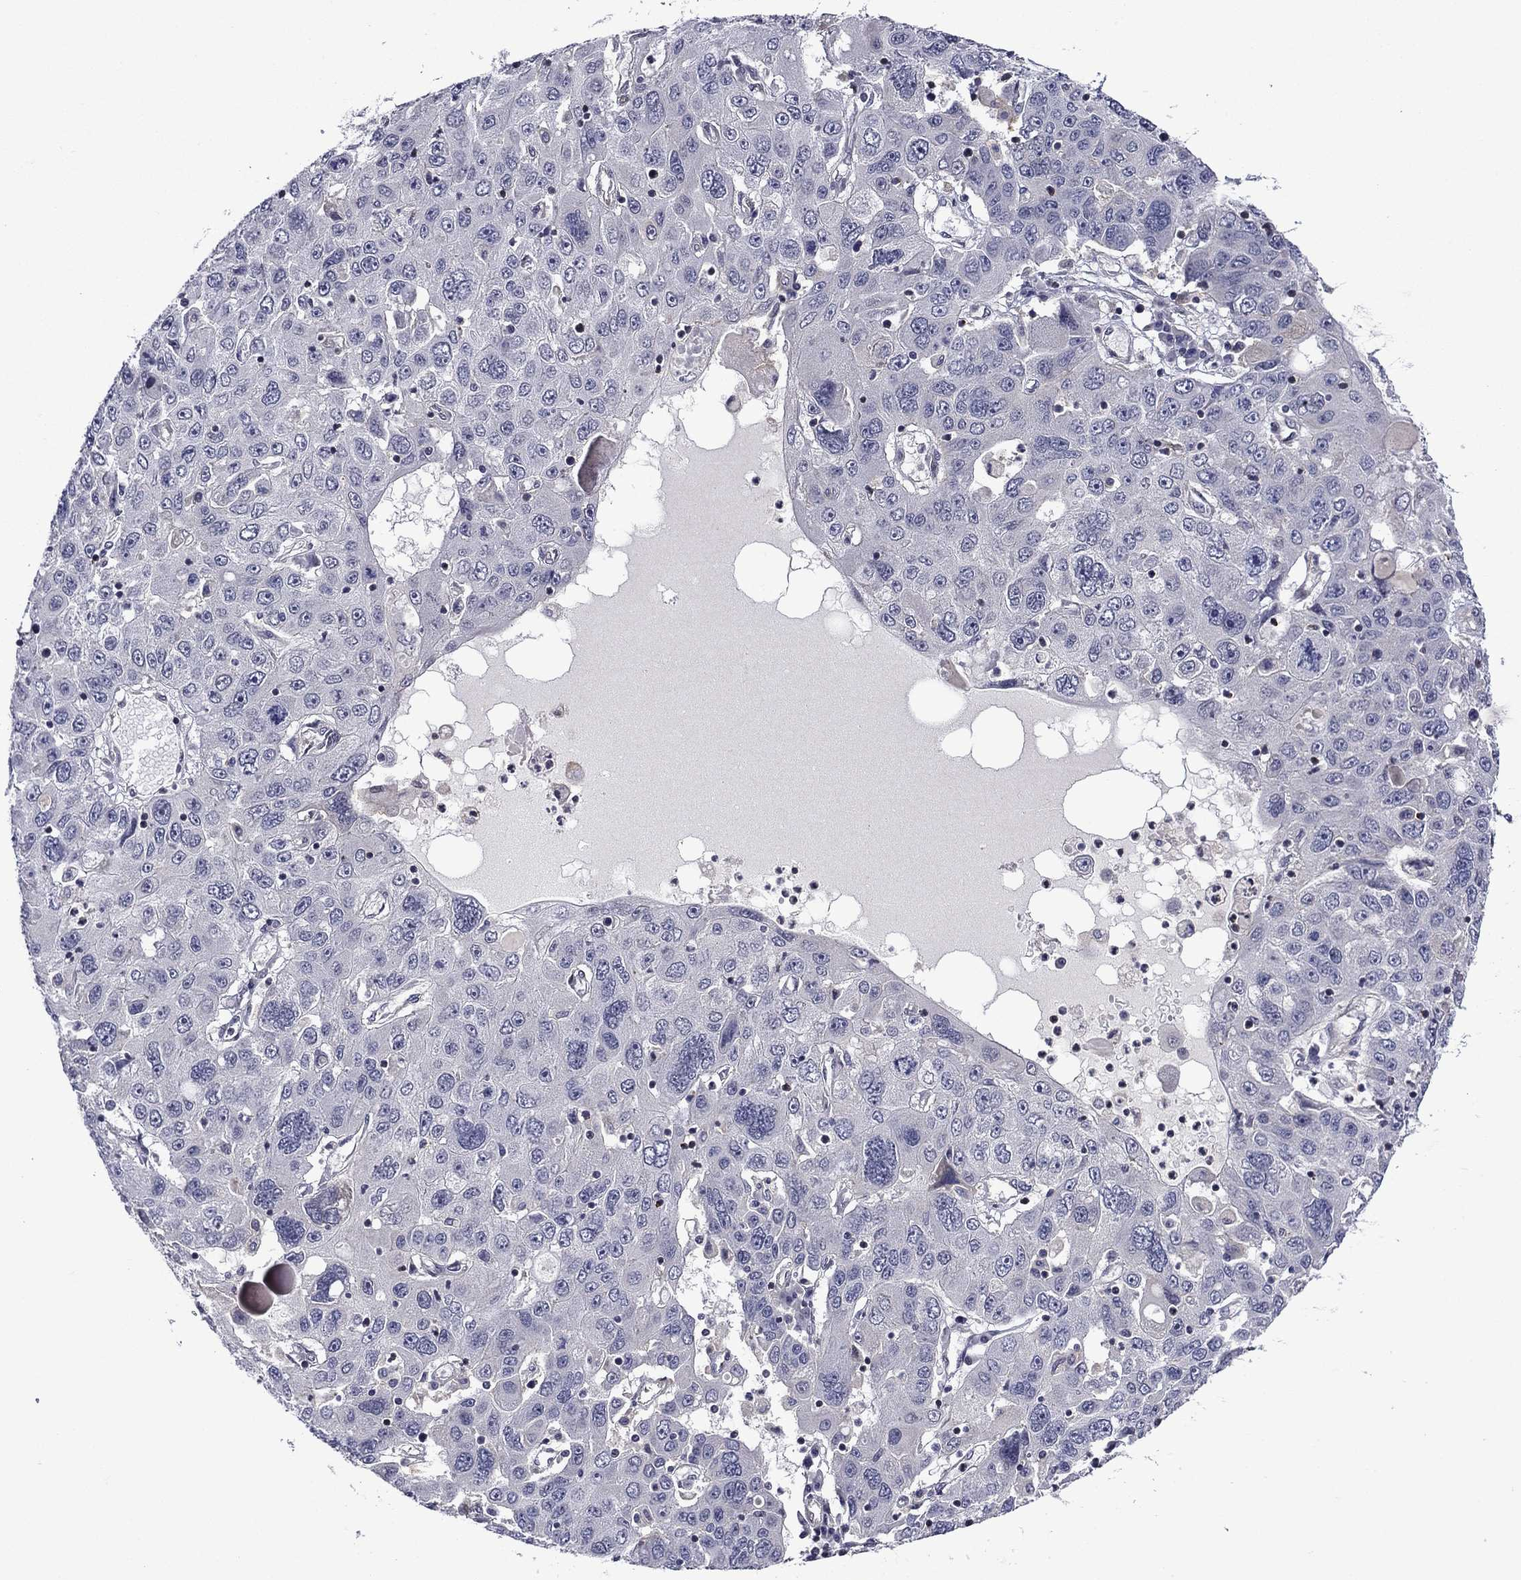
{"staining": {"intensity": "negative", "quantity": "none", "location": "none"}, "tissue": "stomach cancer", "cell_type": "Tumor cells", "image_type": "cancer", "snomed": [{"axis": "morphology", "description": "Adenocarcinoma, NOS"}, {"axis": "topography", "description": "Stomach"}], "caption": "Immunohistochemistry photomicrograph of adenocarcinoma (stomach) stained for a protein (brown), which displays no positivity in tumor cells.", "gene": "B3GAT1", "patient": {"sex": "male", "age": 56}}